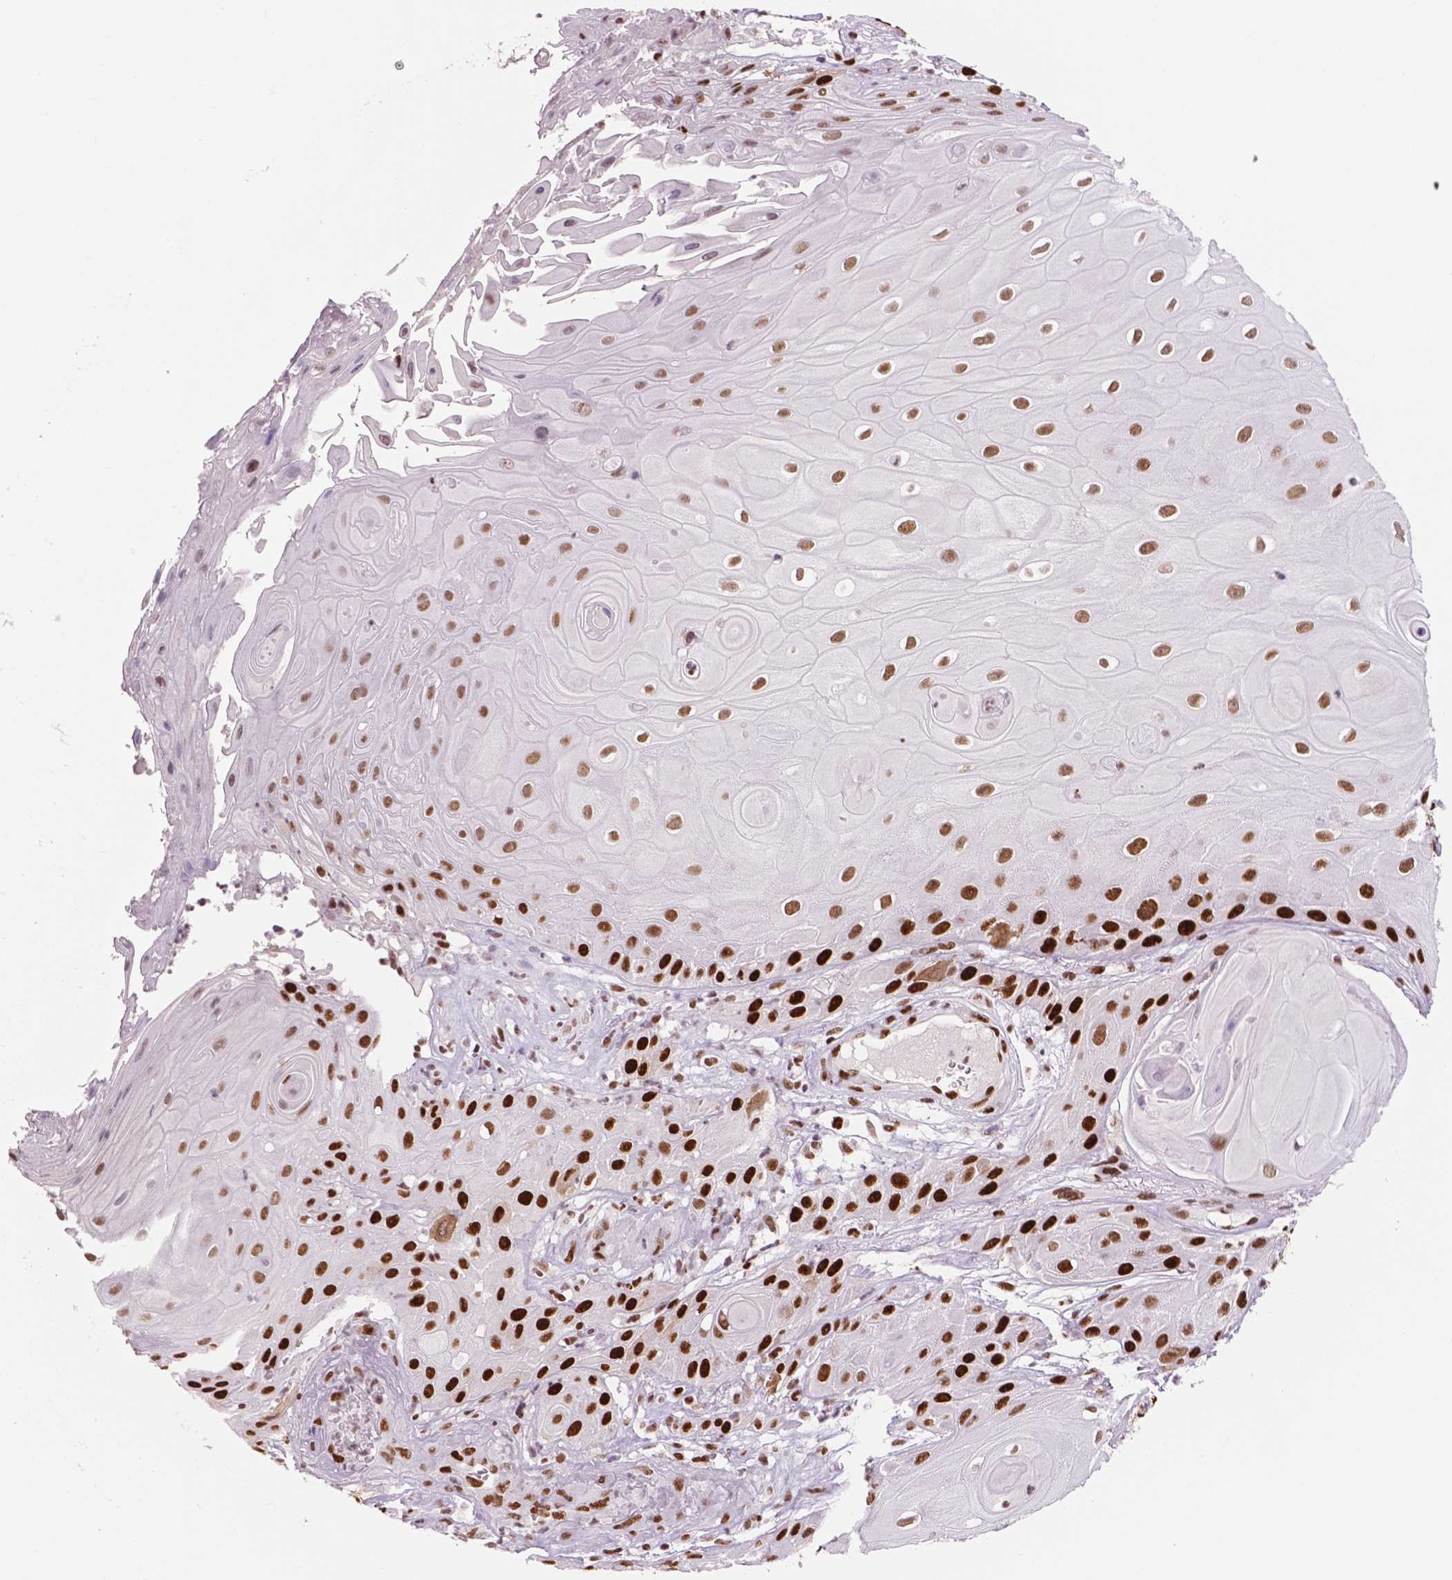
{"staining": {"intensity": "strong", "quantity": ">75%", "location": "nuclear"}, "tissue": "skin cancer", "cell_type": "Tumor cells", "image_type": "cancer", "snomed": [{"axis": "morphology", "description": "Squamous cell carcinoma, NOS"}, {"axis": "topography", "description": "Skin"}], "caption": "Strong nuclear staining is identified in approximately >75% of tumor cells in skin cancer (squamous cell carcinoma).", "gene": "MSH6", "patient": {"sex": "male", "age": 62}}